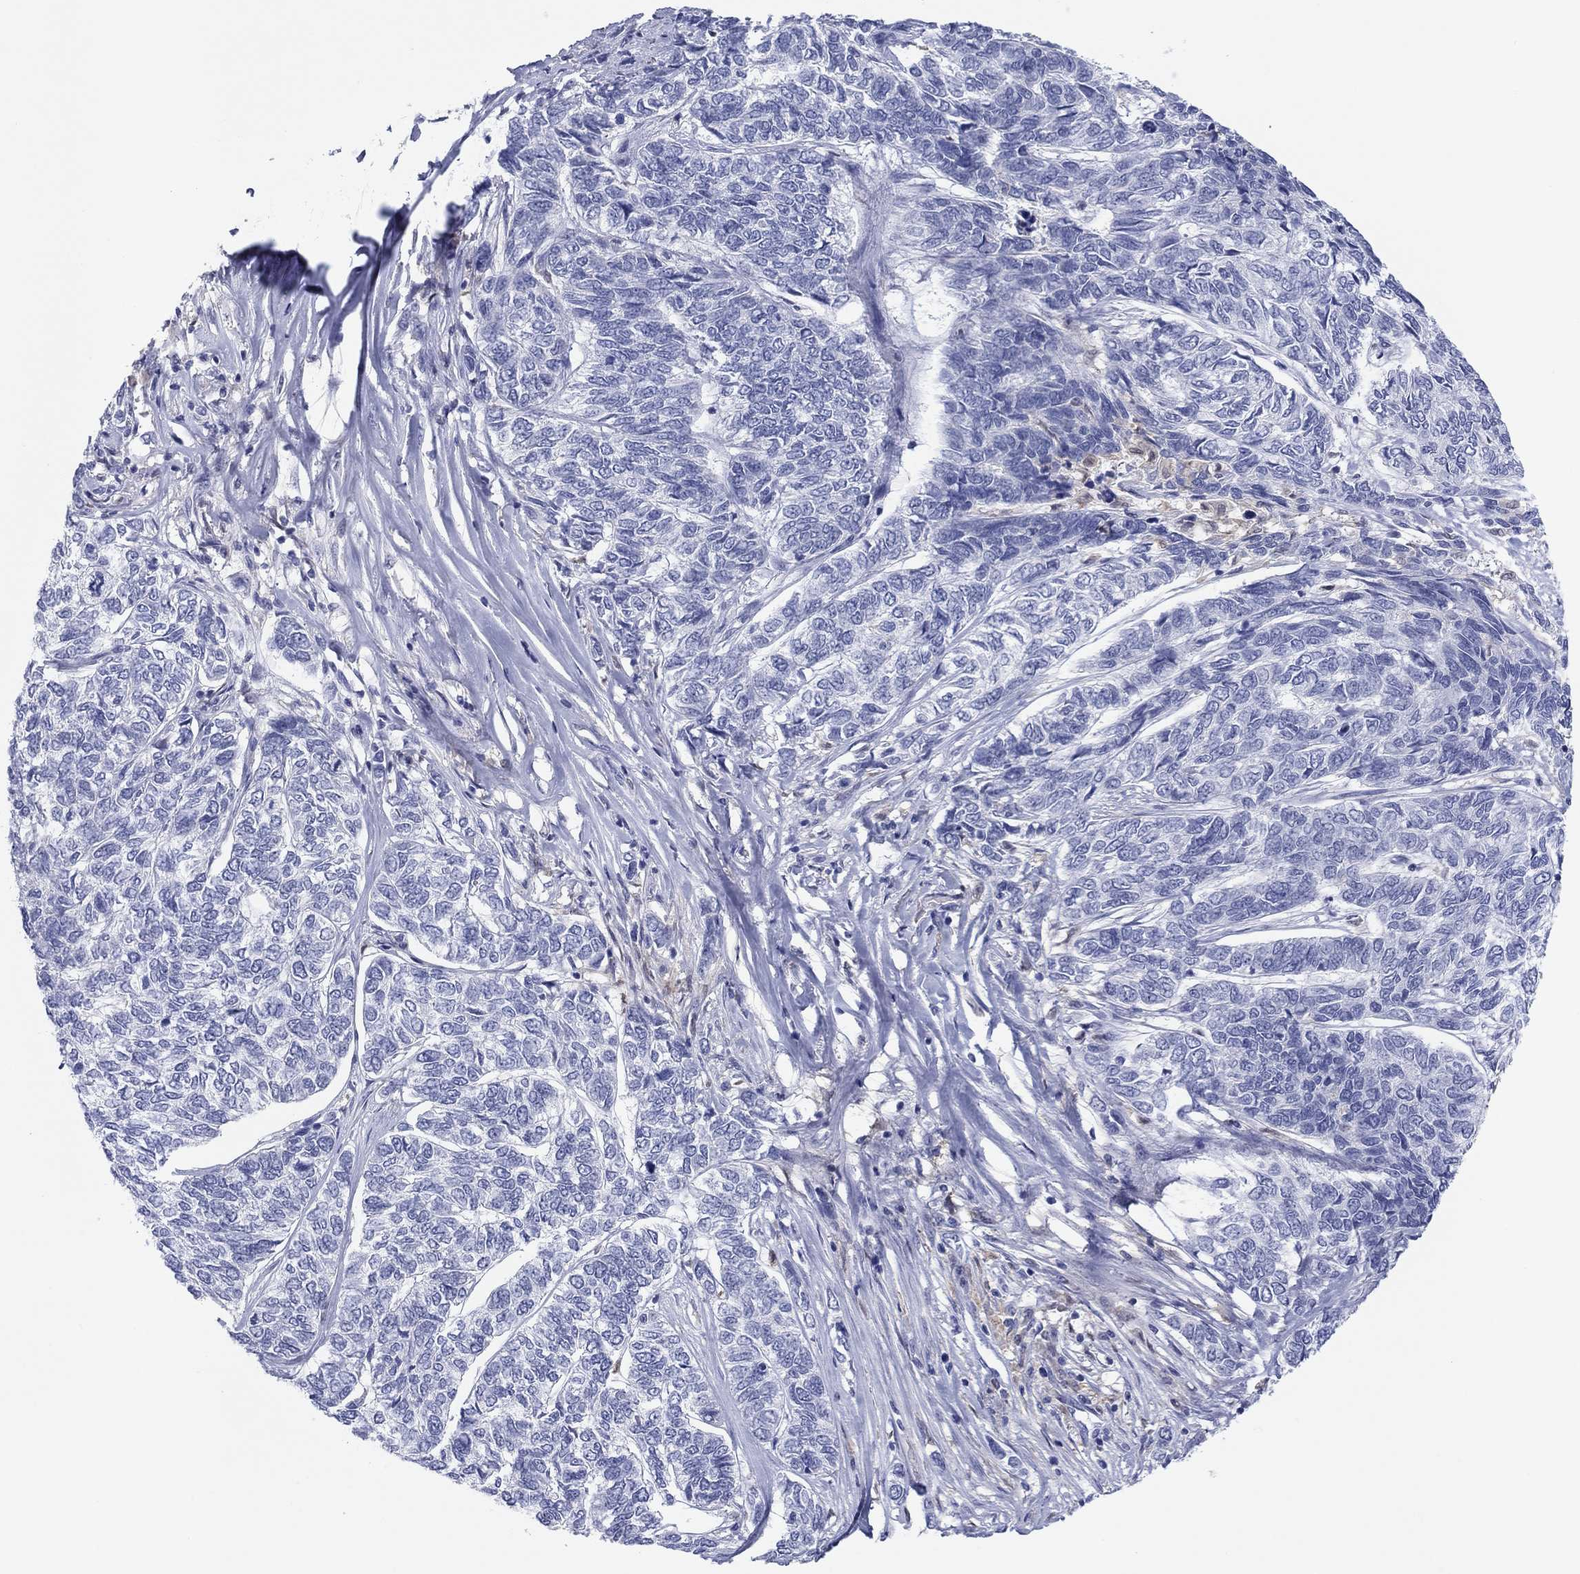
{"staining": {"intensity": "negative", "quantity": "none", "location": "none"}, "tissue": "skin cancer", "cell_type": "Tumor cells", "image_type": "cancer", "snomed": [{"axis": "morphology", "description": "Basal cell carcinoma"}, {"axis": "topography", "description": "Skin"}], "caption": "DAB immunohistochemical staining of human skin cancer (basal cell carcinoma) reveals no significant positivity in tumor cells.", "gene": "PDXK", "patient": {"sex": "female", "age": 65}}